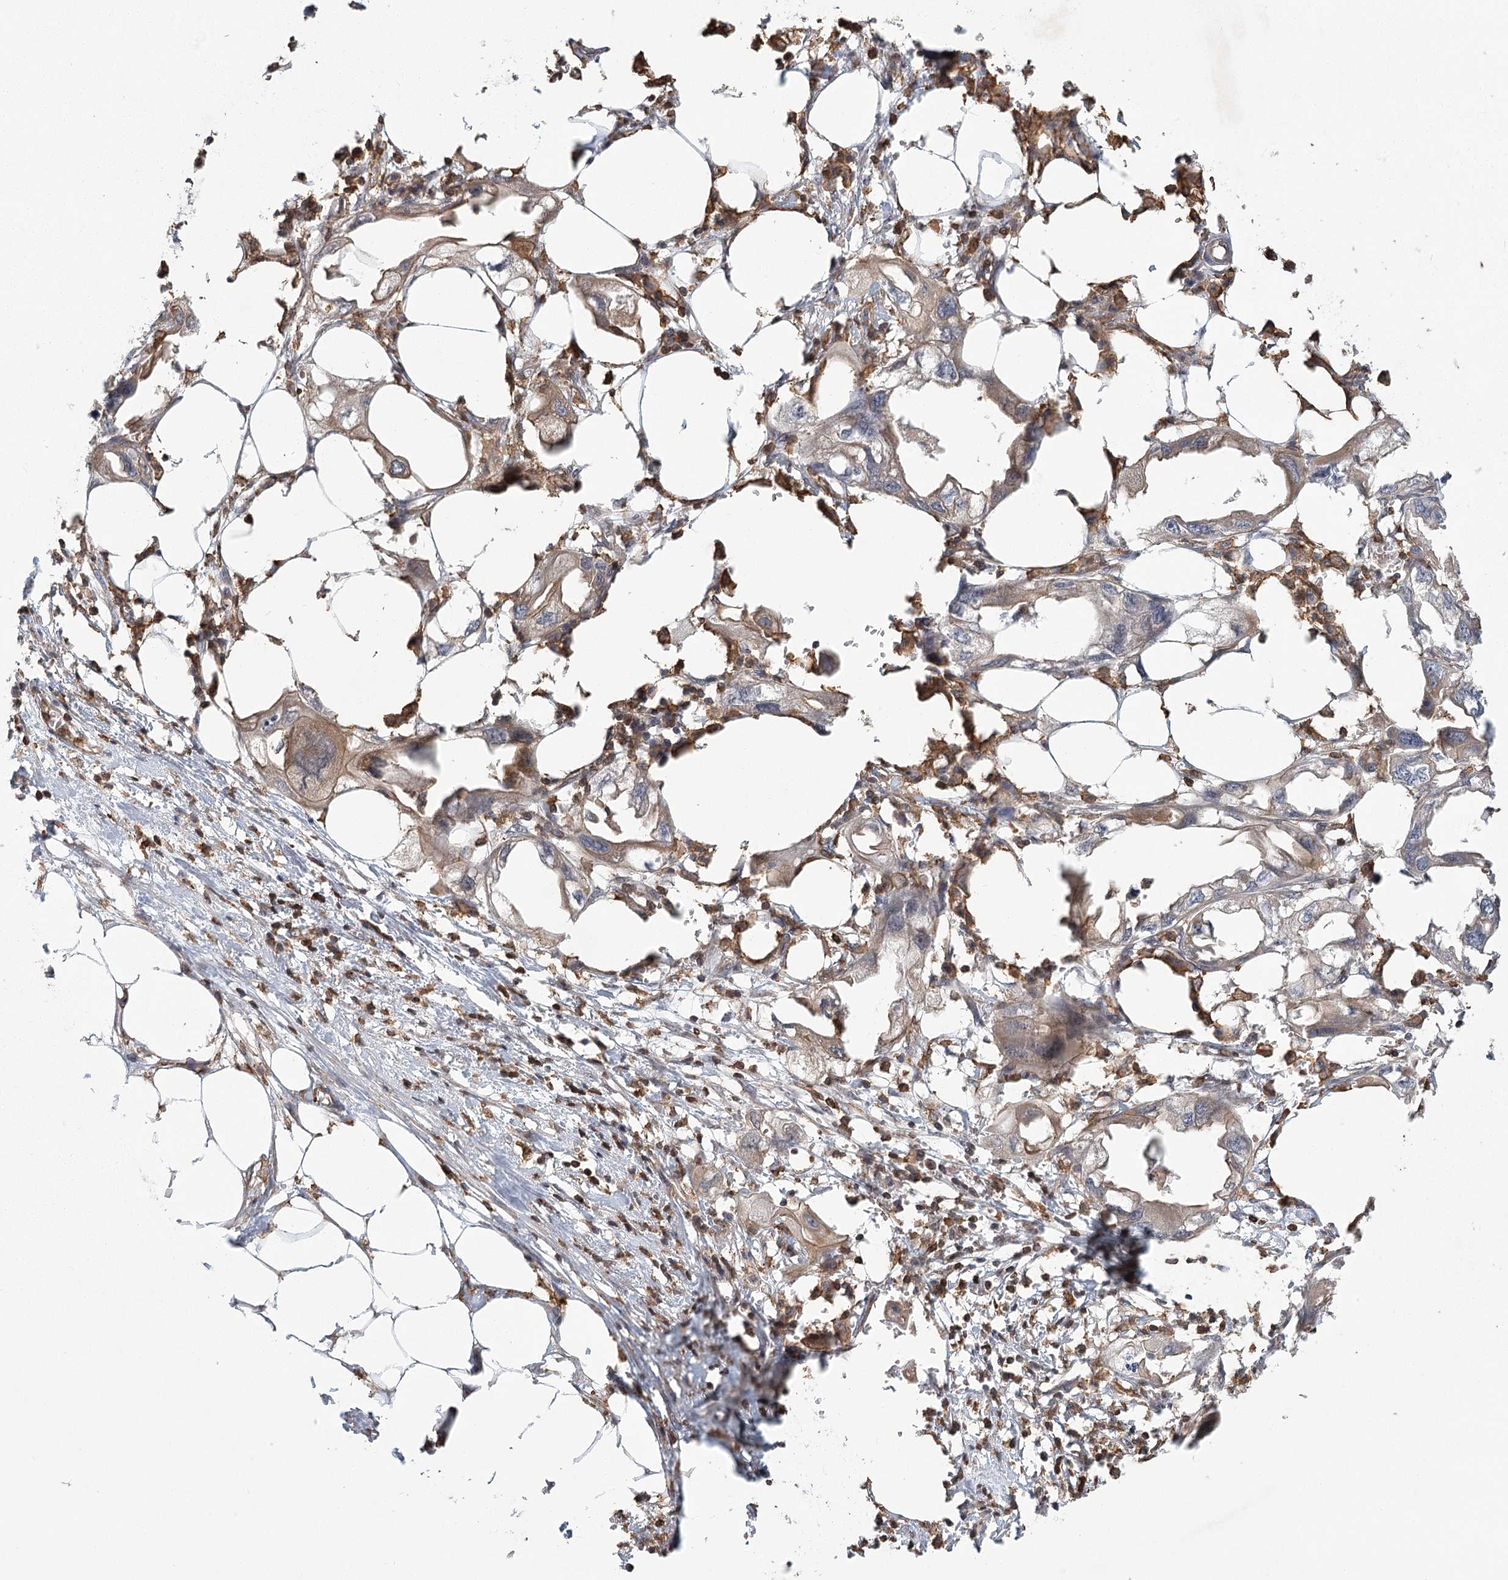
{"staining": {"intensity": "moderate", "quantity": ">75%", "location": "cytoplasmic/membranous"}, "tissue": "endometrial cancer", "cell_type": "Tumor cells", "image_type": "cancer", "snomed": [{"axis": "morphology", "description": "Adenocarcinoma, NOS"}, {"axis": "morphology", "description": "Adenocarcinoma, metastatic, NOS"}, {"axis": "topography", "description": "Adipose tissue"}, {"axis": "topography", "description": "Endometrium"}], "caption": "Human endometrial cancer stained with a protein marker reveals moderate staining in tumor cells.", "gene": "MEPE", "patient": {"sex": "female", "age": 67}}